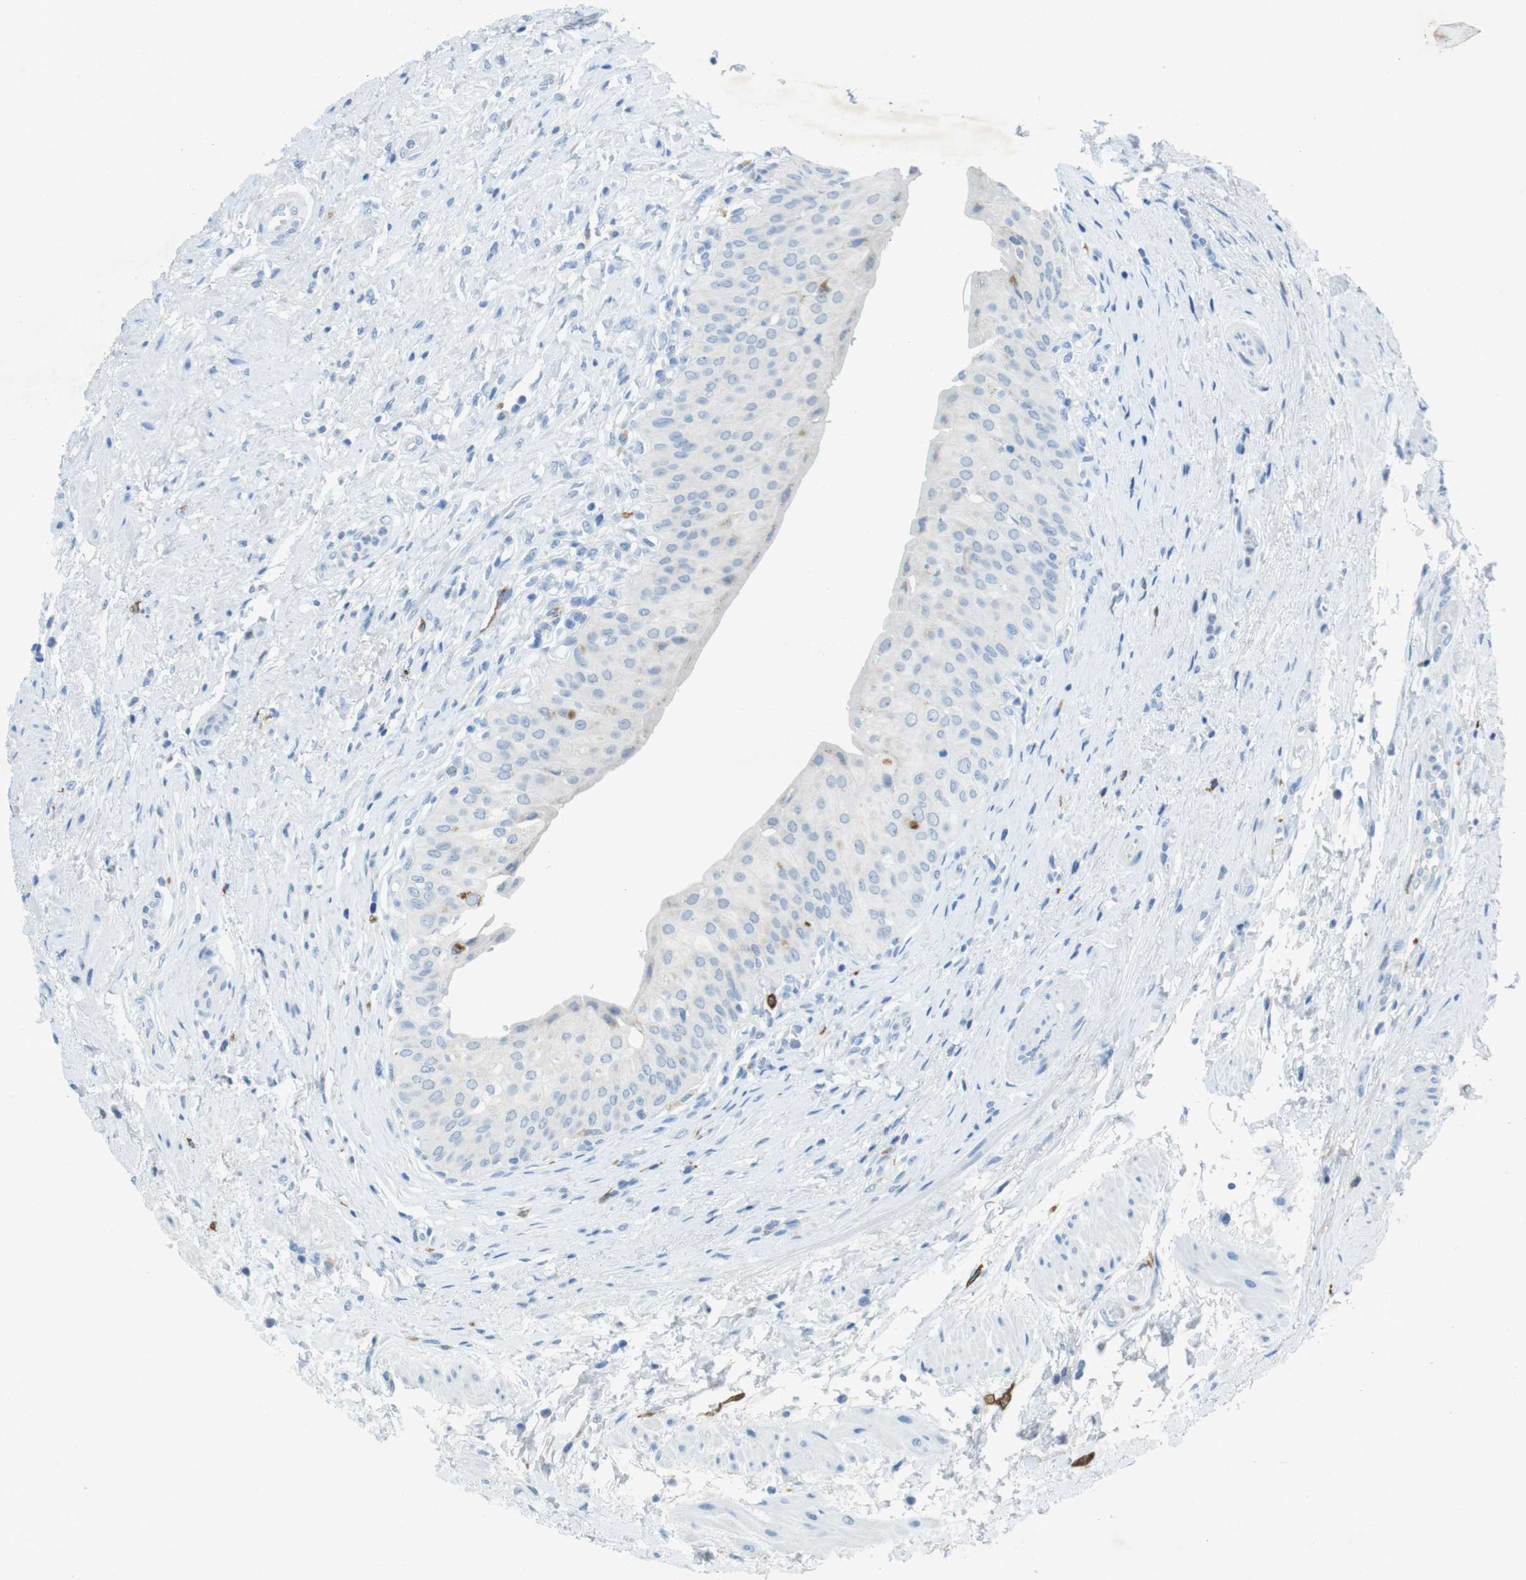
{"staining": {"intensity": "negative", "quantity": "none", "location": "none"}, "tissue": "urinary bladder", "cell_type": "Urothelial cells", "image_type": "normal", "snomed": [{"axis": "morphology", "description": "Normal tissue, NOS"}, {"axis": "morphology", "description": "Urothelial carcinoma, High grade"}, {"axis": "topography", "description": "Urinary bladder"}], "caption": "This photomicrograph is of unremarkable urinary bladder stained with IHC to label a protein in brown with the nuclei are counter-stained blue. There is no expression in urothelial cells. Brightfield microscopy of immunohistochemistry (IHC) stained with DAB (3,3'-diaminobenzidine) (brown) and hematoxylin (blue), captured at high magnification.", "gene": "CD320", "patient": {"sex": "male", "age": 46}}